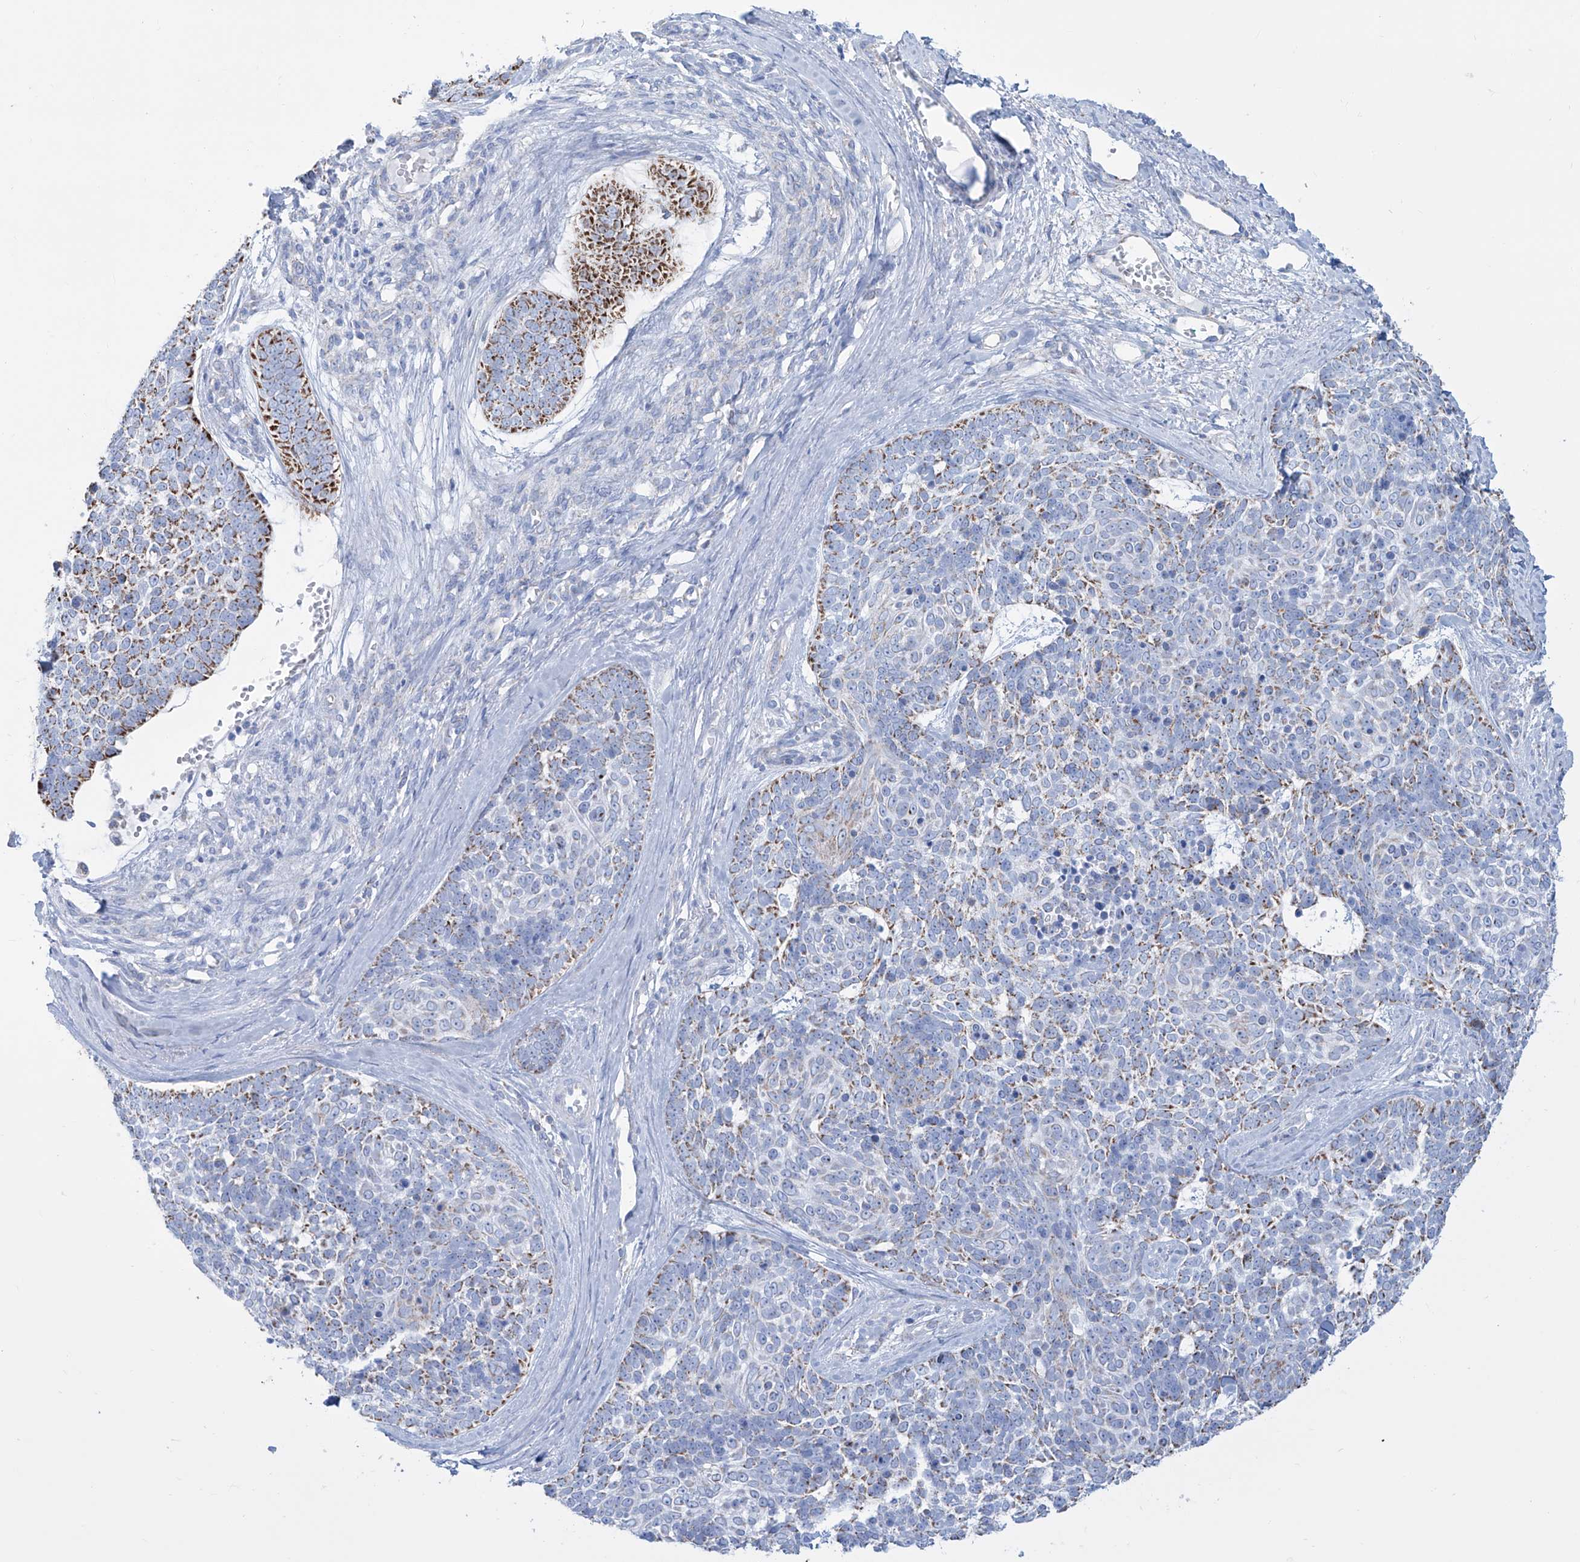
{"staining": {"intensity": "moderate", "quantity": "25%-75%", "location": "cytoplasmic/membranous"}, "tissue": "skin cancer", "cell_type": "Tumor cells", "image_type": "cancer", "snomed": [{"axis": "morphology", "description": "Basal cell carcinoma"}, {"axis": "topography", "description": "Skin"}], "caption": "An immunohistochemistry image of neoplastic tissue is shown. Protein staining in brown shows moderate cytoplasmic/membranous positivity in skin cancer (basal cell carcinoma) within tumor cells. (Stains: DAB in brown, nuclei in blue, Microscopy: brightfield microscopy at high magnification).", "gene": "ALDH6A1", "patient": {"sex": "female", "age": 81}}